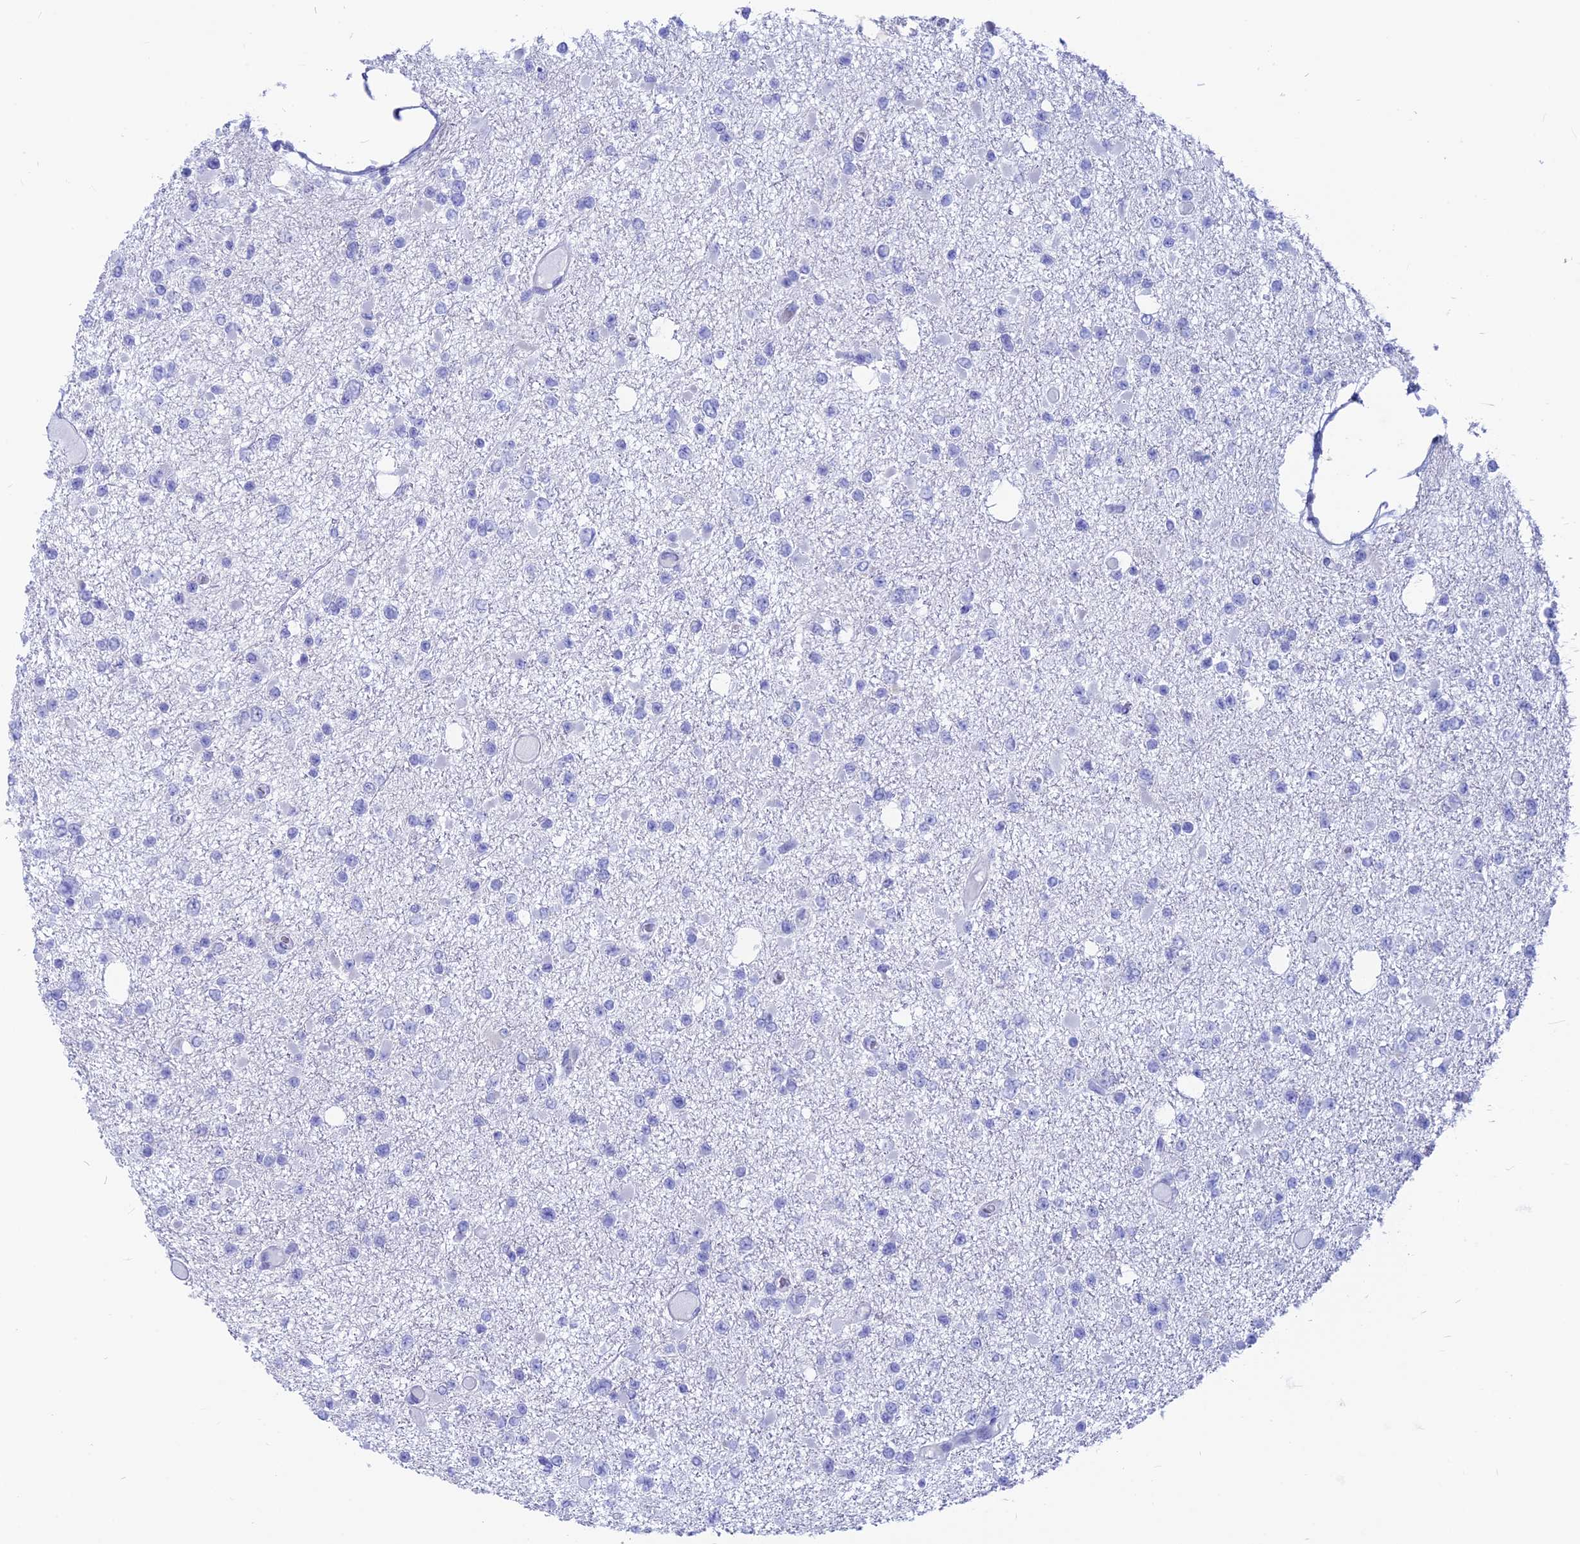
{"staining": {"intensity": "negative", "quantity": "none", "location": "none"}, "tissue": "glioma", "cell_type": "Tumor cells", "image_type": "cancer", "snomed": [{"axis": "morphology", "description": "Glioma, malignant, Low grade"}, {"axis": "topography", "description": "Brain"}], "caption": "Immunohistochemistry (IHC) histopathology image of neoplastic tissue: glioma stained with DAB (3,3'-diaminobenzidine) reveals no significant protein staining in tumor cells.", "gene": "GNGT2", "patient": {"sex": "female", "age": 22}}